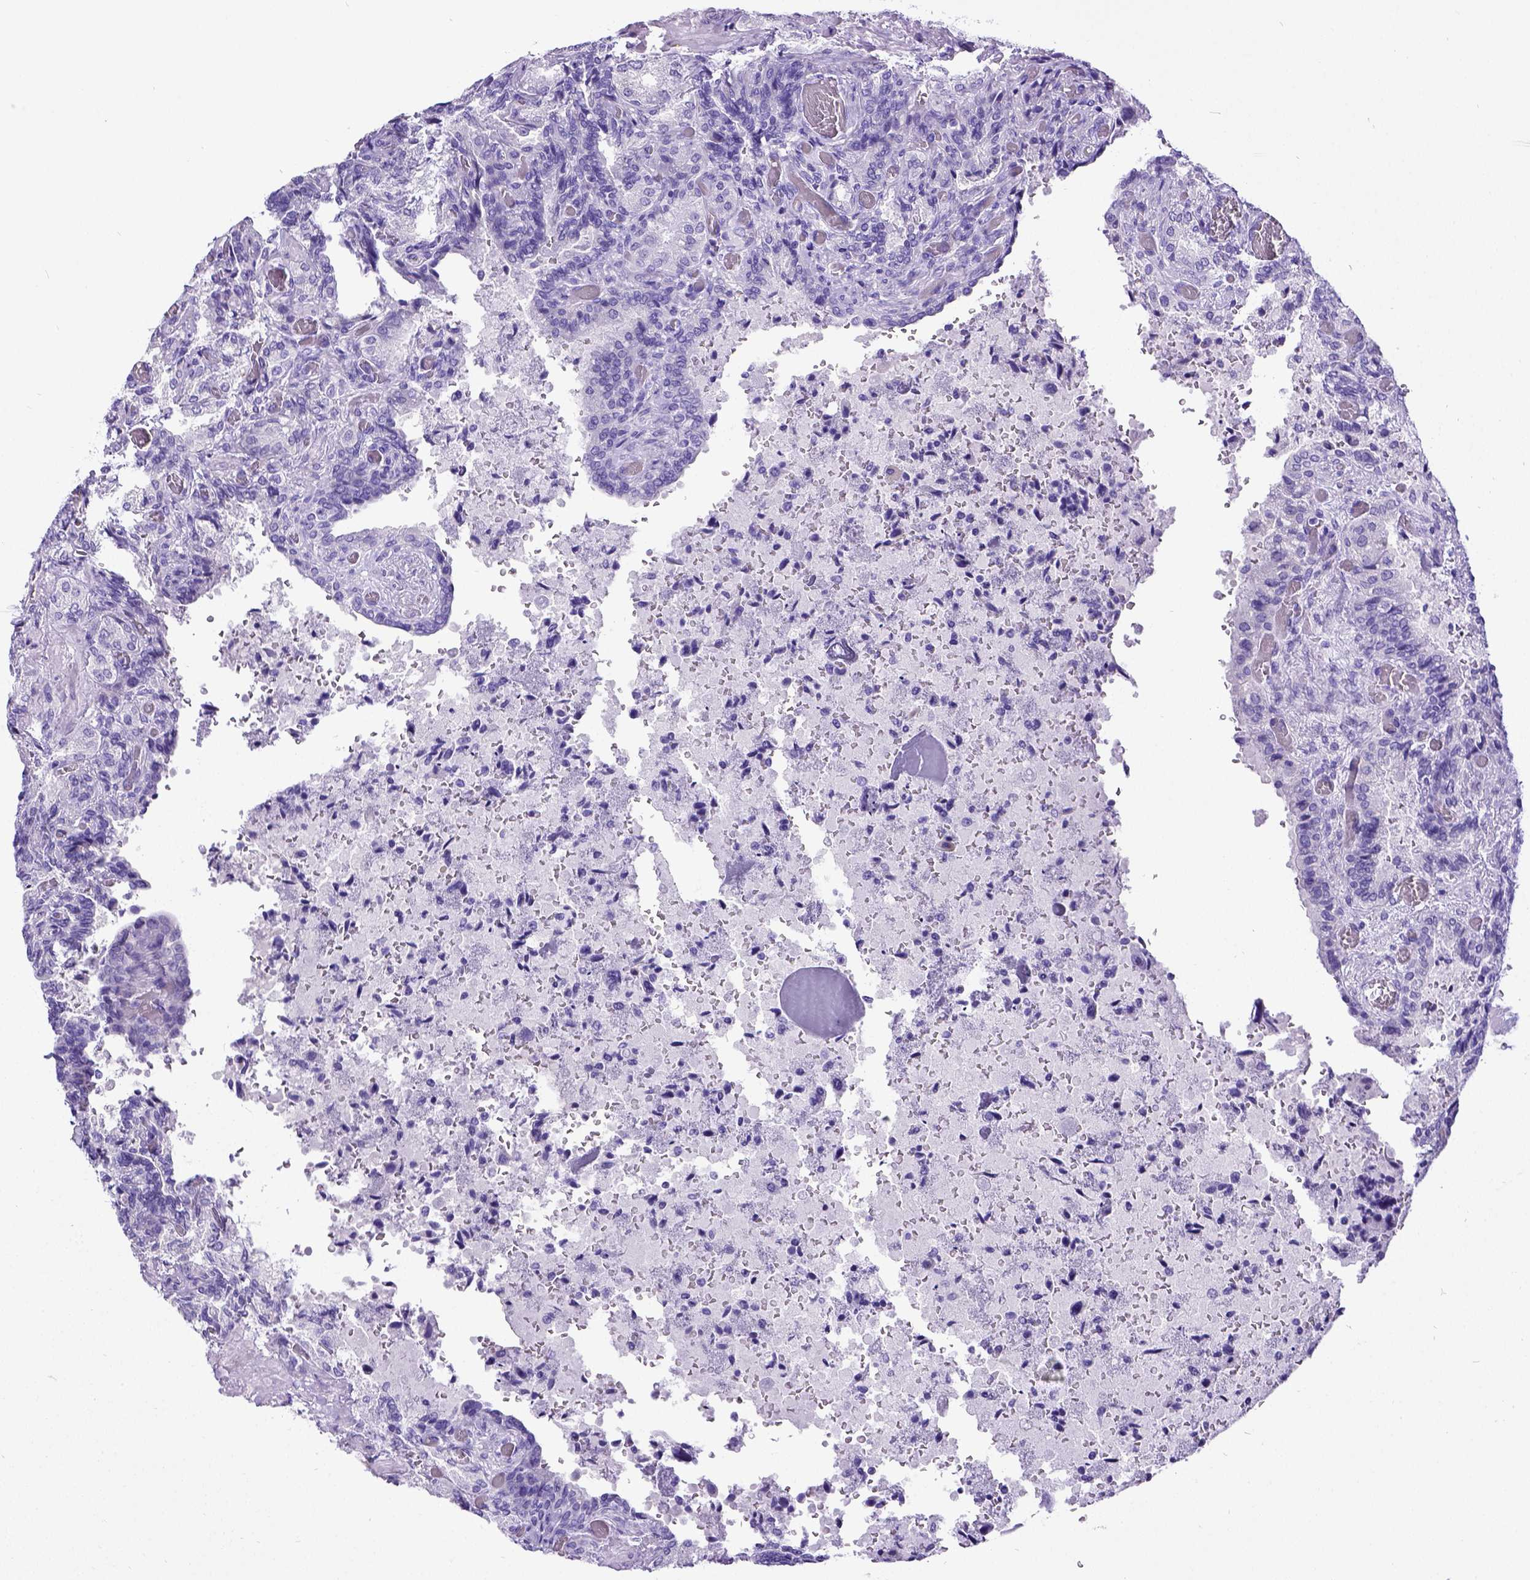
{"staining": {"intensity": "negative", "quantity": "none", "location": "none"}, "tissue": "seminal vesicle", "cell_type": "Glandular cells", "image_type": "normal", "snomed": [{"axis": "morphology", "description": "Normal tissue, NOS"}, {"axis": "topography", "description": "Seminal veicle"}], "caption": "The micrograph exhibits no staining of glandular cells in normal seminal vesicle.", "gene": "SATB2", "patient": {"sex": "male", "age": 68}}